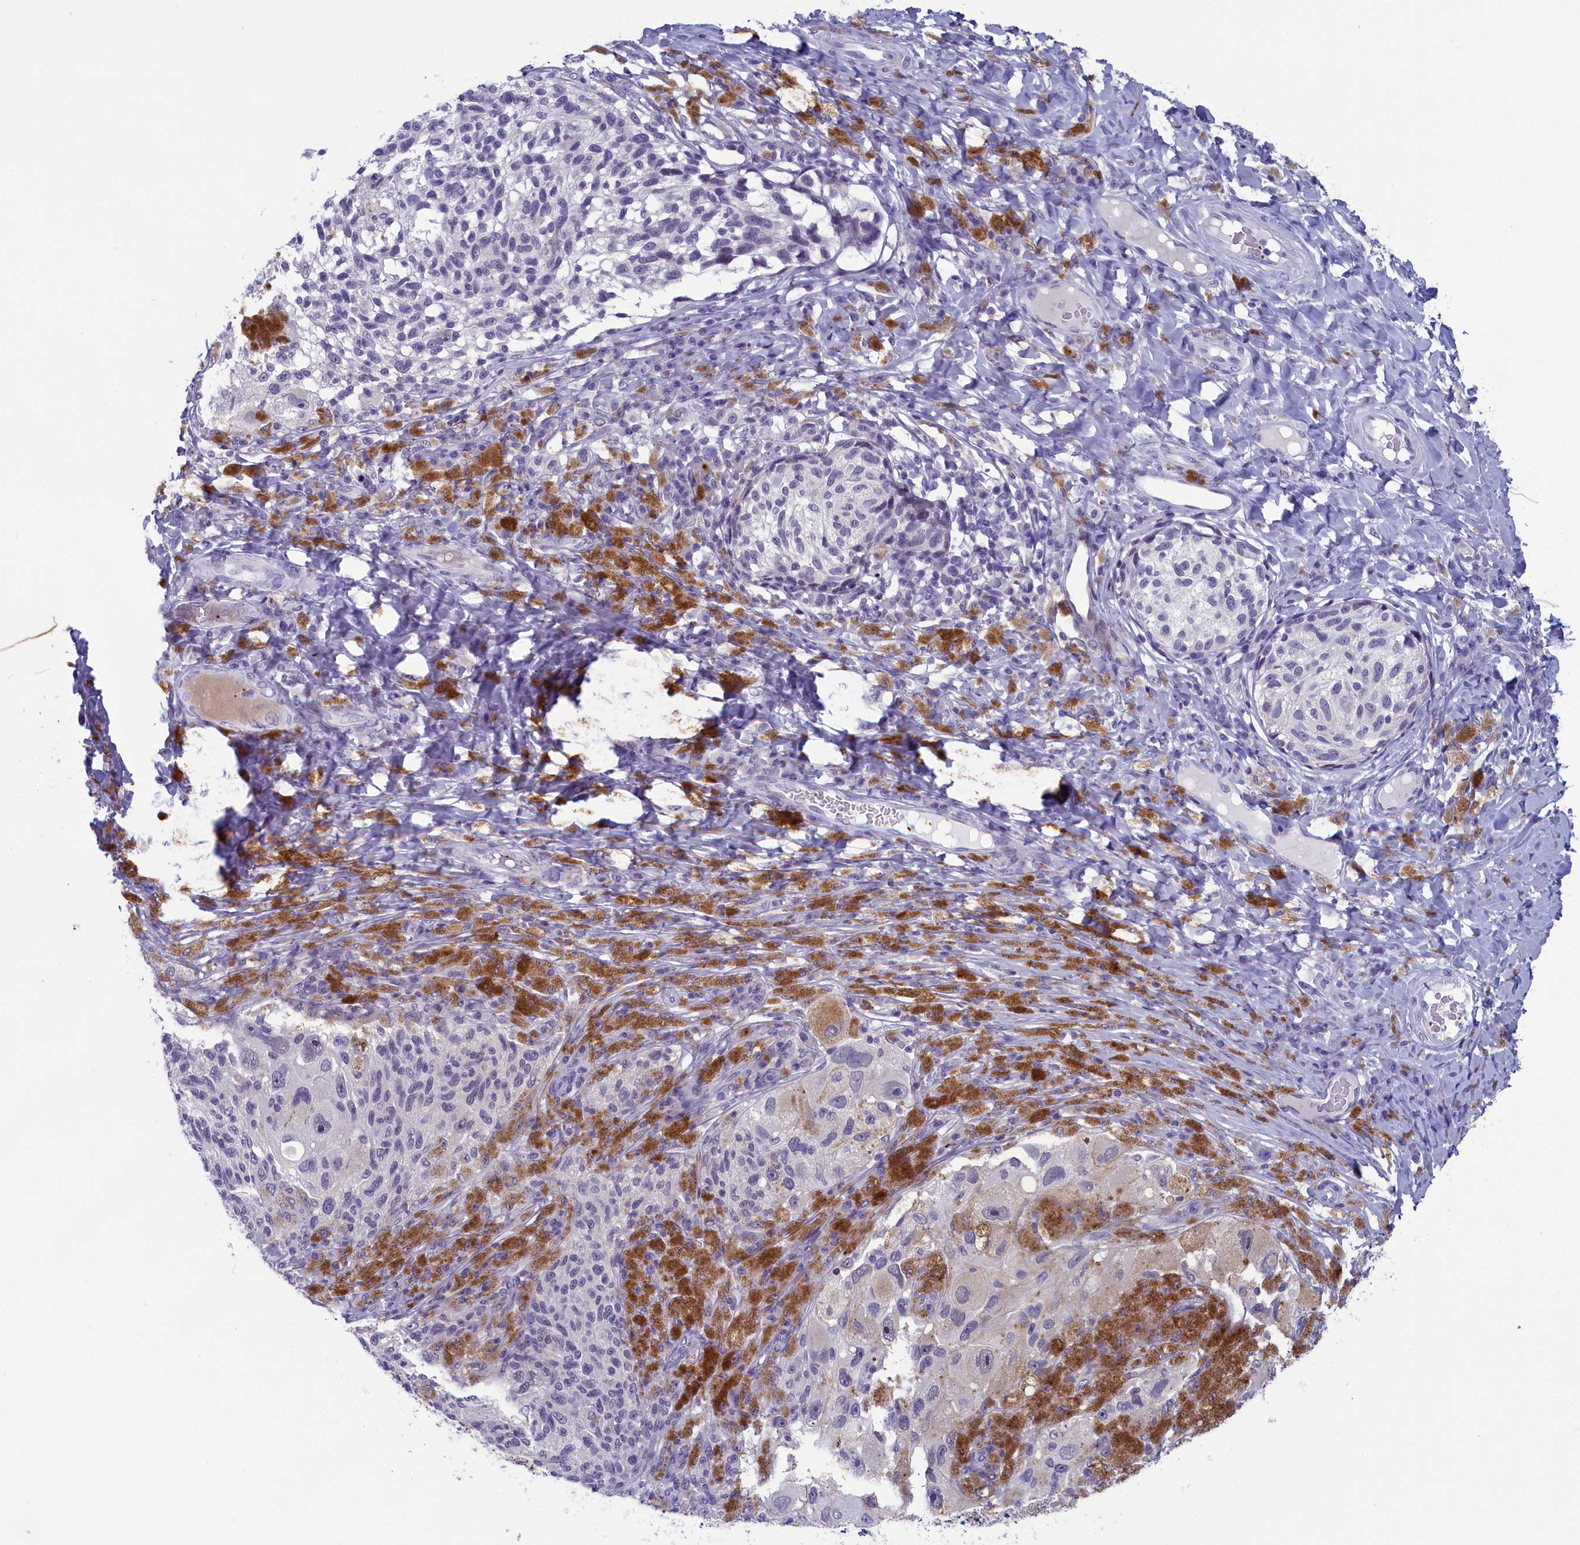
{"staining": {"intensity": "negative", "quantity": "none", "location": "none"}, "tissue": "melanoma", "cell_type": "Tumor cells", "image_type": "cancer", "snomed": [{"axis": "morphology", "description": "Malignant melanoma, NOS"}, {"axis": "topography", "description": "Skin"}], "caption": "This histopathology image is of melanoma stained with IHC to label a protein in brown with the nuclei are counter-stained blue. There is no positivity in tumor cells.", "gene": "AIFM2", "patient": {"sex": "female", "age": 73}}